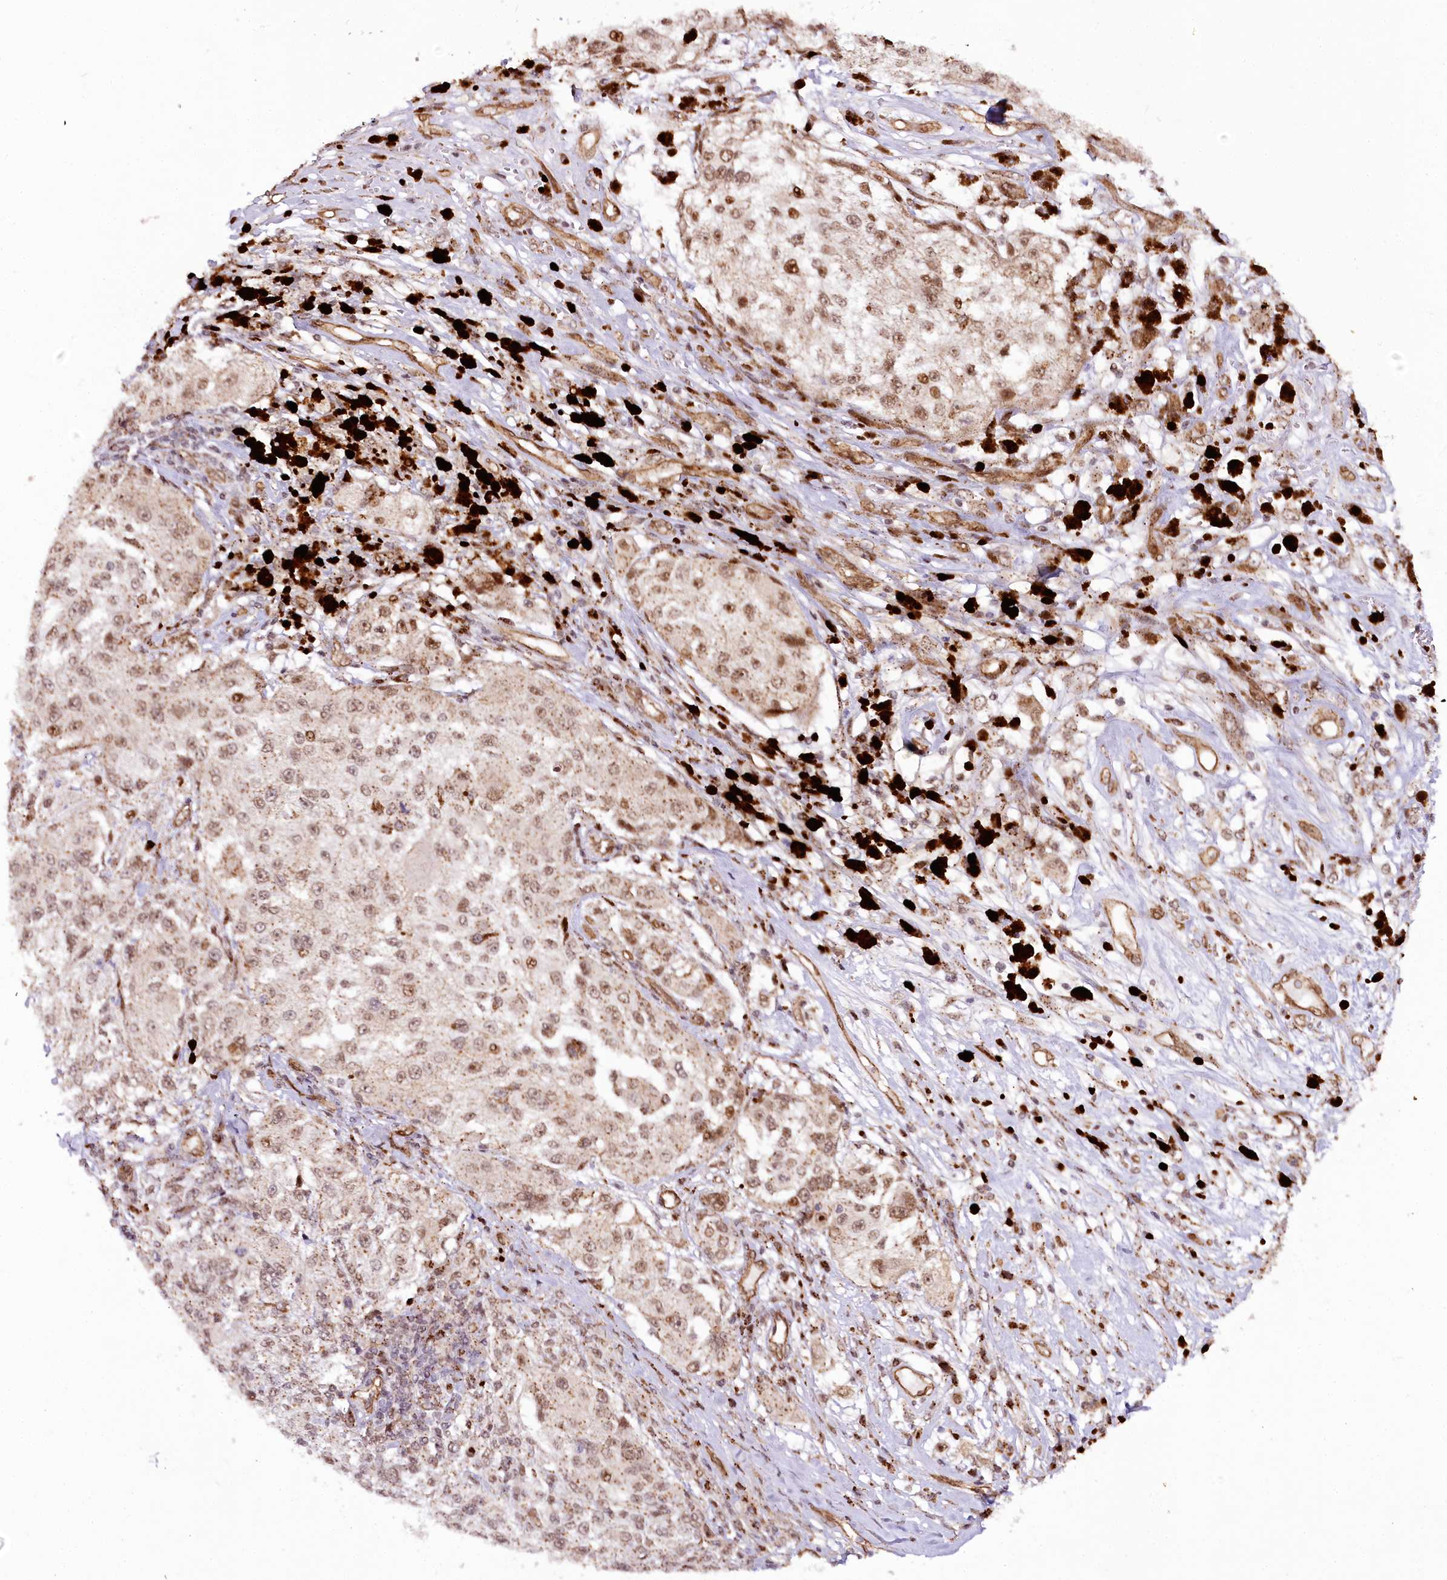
{"staining": {"intensity": "moderate", "quantity": ">75%", "location": "cytoplasmic/membranous,nuclear"}, "tissue": "melanoma", "cell_type": "Tumor cells", "image_type": "cancer", "snomed": [{"axis": "morphology", "description": "Necrosis, NOS"}, {"axis": "morphology", "description": "Malignant melanoma, NOS"}, {"axis": "topography", "description": "Skin"}], "caption": "IHC micrograph of neoplastic tissue: melanoma stained using IHC demonstrates medium levels of moderate protein expression localized specifically in the cytoplasmic/membranous and nuclear of tumor cells, appearing as a cytoplasmic/membranous and nuclear brown color.", "gene": "COPG1", "patient": {"sex": "female", "age": 87}}